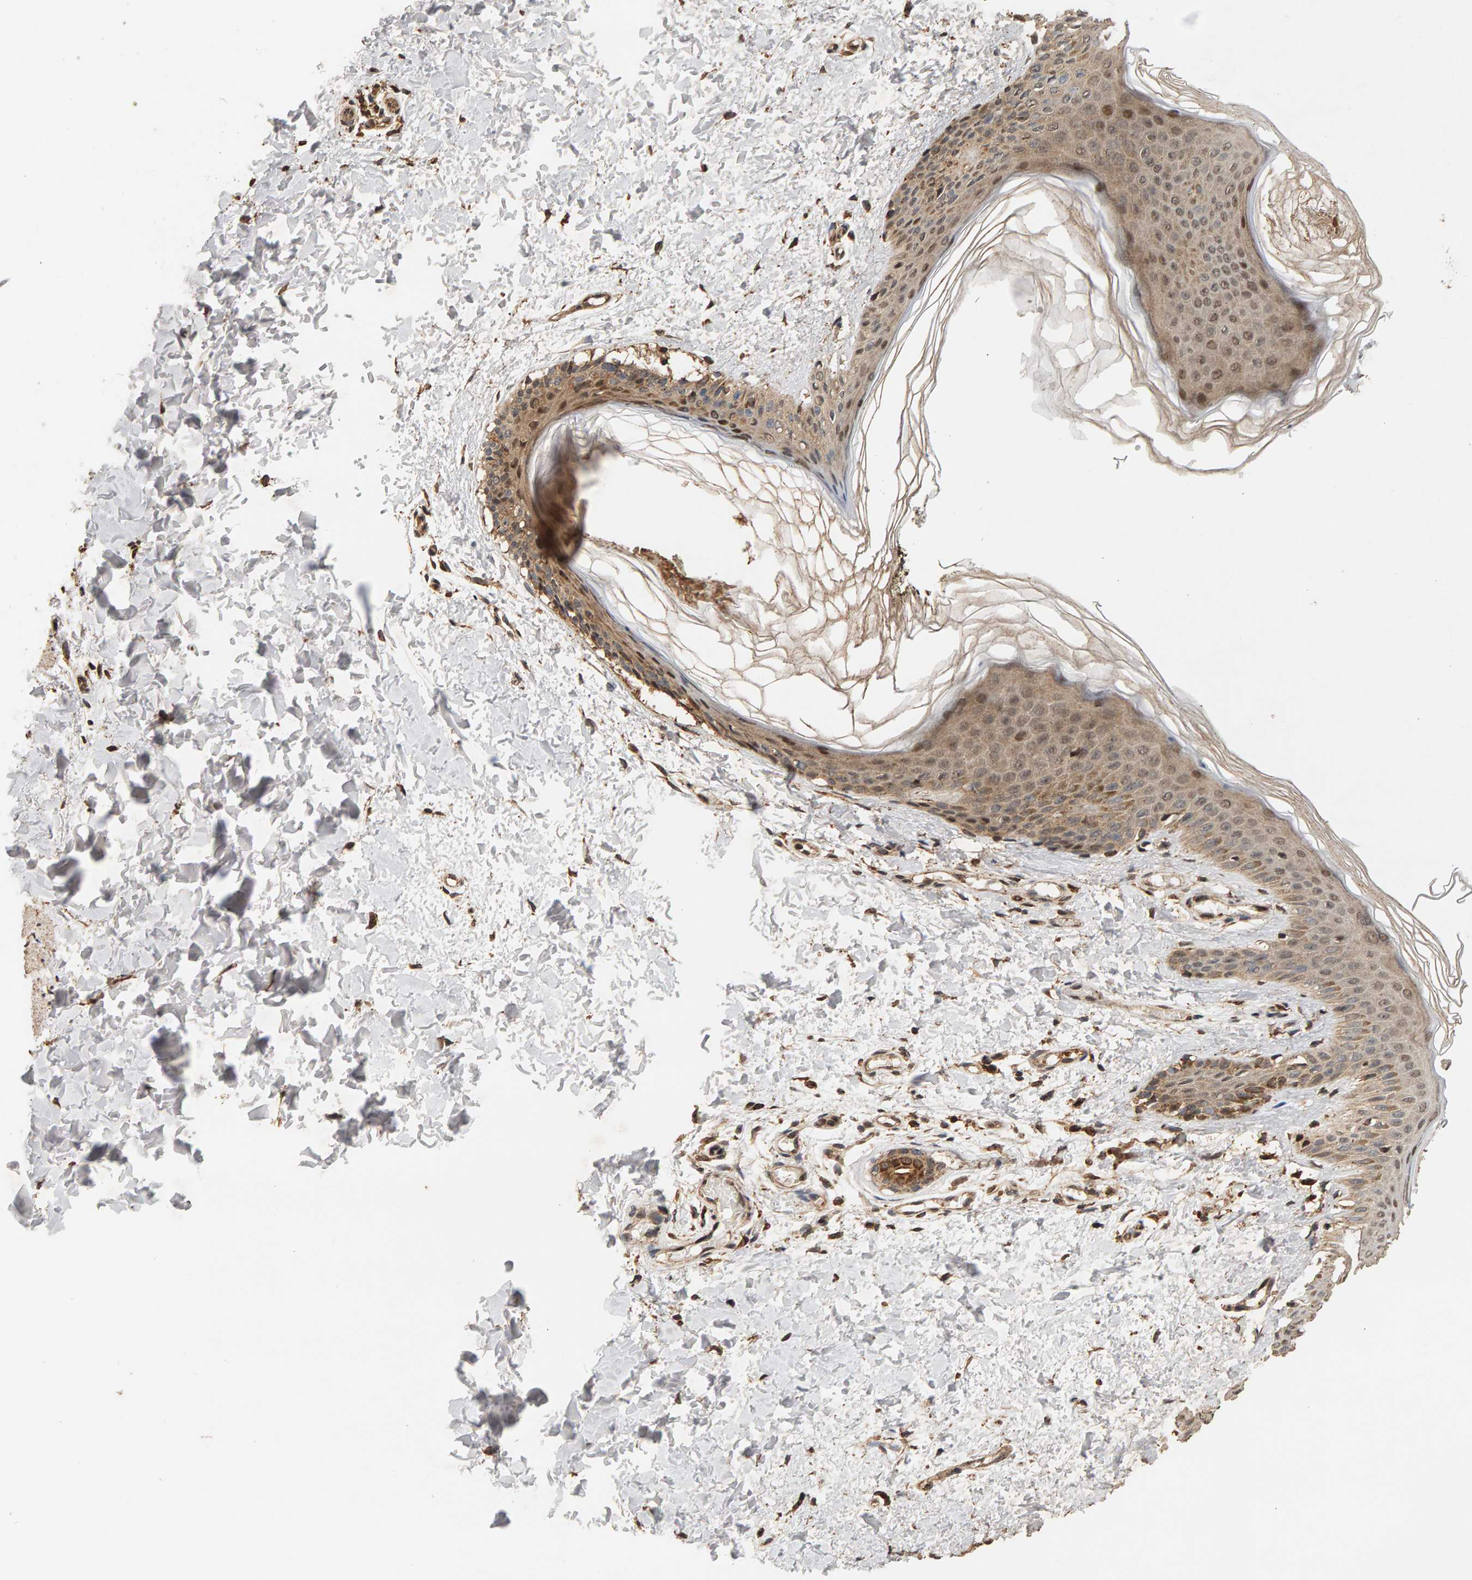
{"staining": {"intensity": "moderate", "quantity": ">75%", "location": "cytoplasmic/membranous"}, "tissue": "skin", "cell_type": "Fibroblasts", "image_type": "normal", "snomed": [{"axis": "morphology", "description": "Normal tissue, NOS"}, {"axis": "morphology", "description": "Neoplasm, benign, NOS"}, {"axis": "topography", "description": "Skin"}, {"axis": "topography", "description": "Soft tissue"}], "caption": "Protein analysis of benign skin demonstrates moderate cytoplasmic/membranous expression in about >75% of fibroblasts. (Brightfield microscopy of DAB IHC at high magnification).", "gene": "GSTK1", "patient": {"sex": "male", "age": 26}}